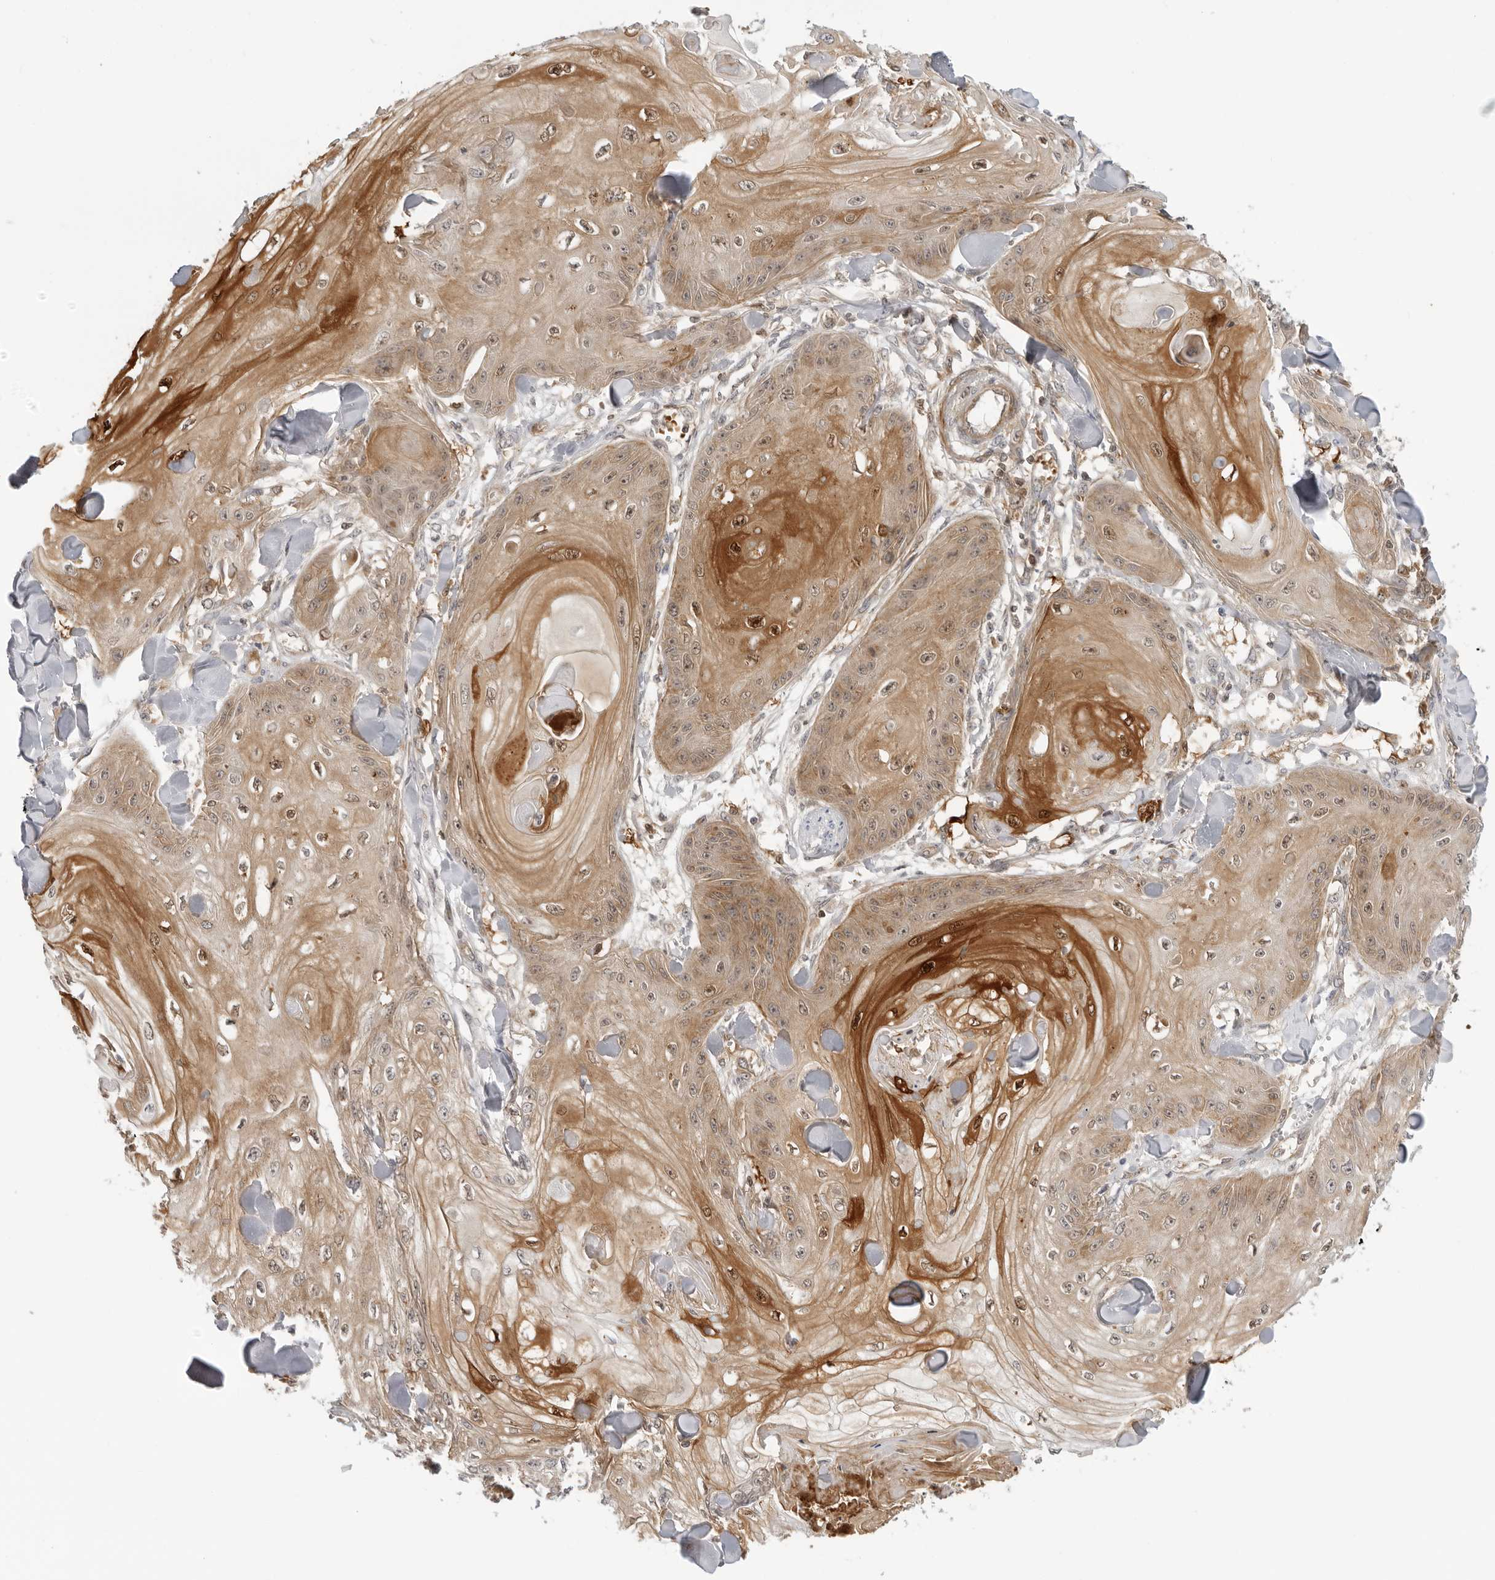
{"staining": {"intensity": "strong", "quantity": "25%-75%", "location": "cytoplasmic/membranous,nuclear"}, "tissue": "skin cancer", "cell_type": "Tumor cells", "image_type": "cancer", "snomed": [{"axis": "morphology", "description": "Squamous cell carcinoma, NOS"}, {"axis": "topography", "description": "Skin"}], "caption": "Approximately 25%-75% of tumor cells in human skin squamous cell carcinoma show strong cytoplasmic/membranous and nuclear protein positivity as visualized by brown immunohistochemical staining.", "gene": "SUGCT", "patient": {"sex": "male", "age": 74}}